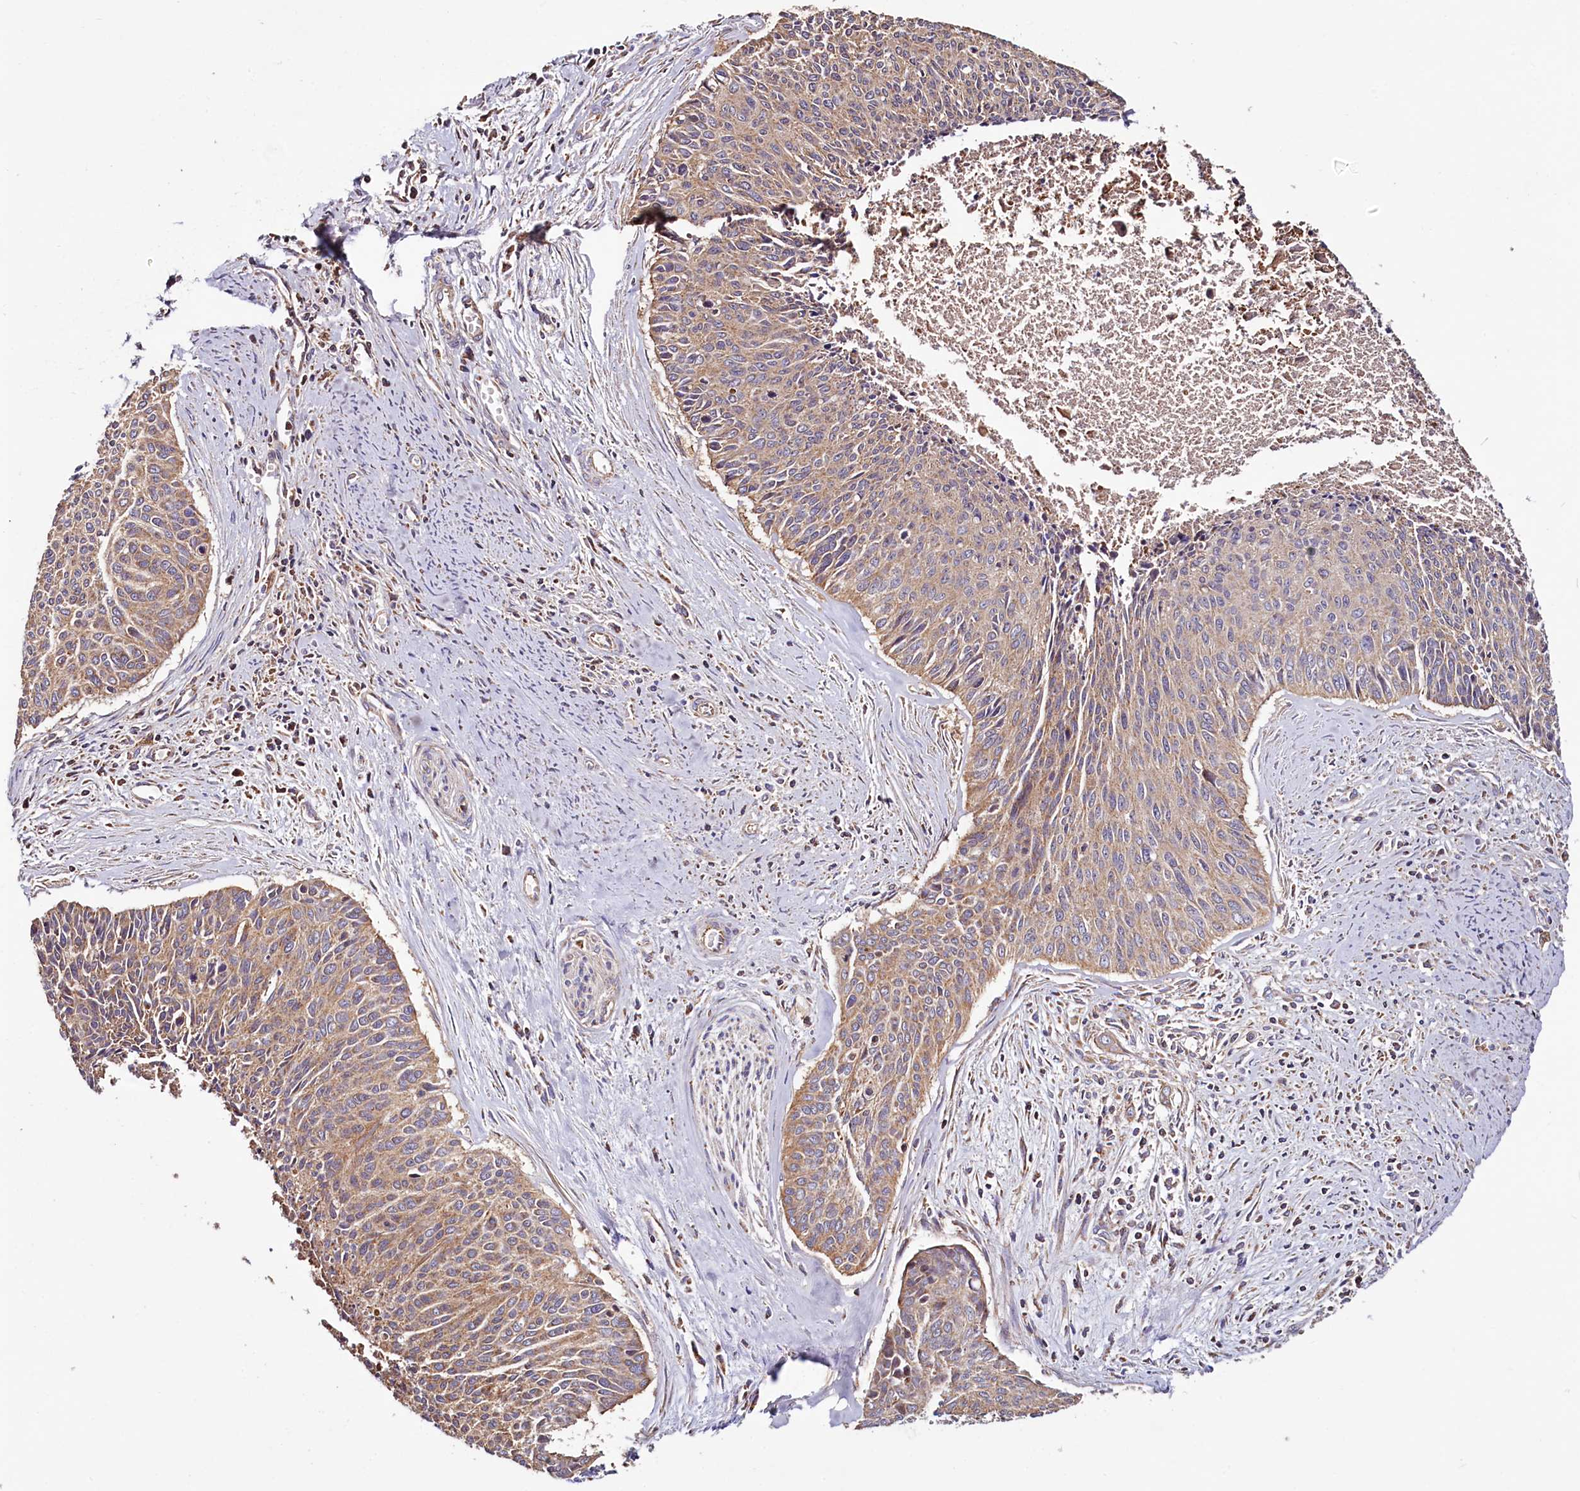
{"staining": {"intensity": "moderate", "quantity": "<25%", "location": "cytoplasmic/membranous"}, "tissue": "cervical cancer", "cell_type": "Tumor cells", "image_type": "cancer", "snomed": [{"axis": "morphology", "description": "Squamous cell carcinoma, NOS"}, {"axis": "topography", "description": "Cervix"}], "caption": "The histopathology image reveals staining of cervical cancer, revealing moderate cytoplasmic/membranous protein positivity (brown color) within tumor cells.", "gene": "NUDT15", "patient": {"sex": "female", "age": 55}}